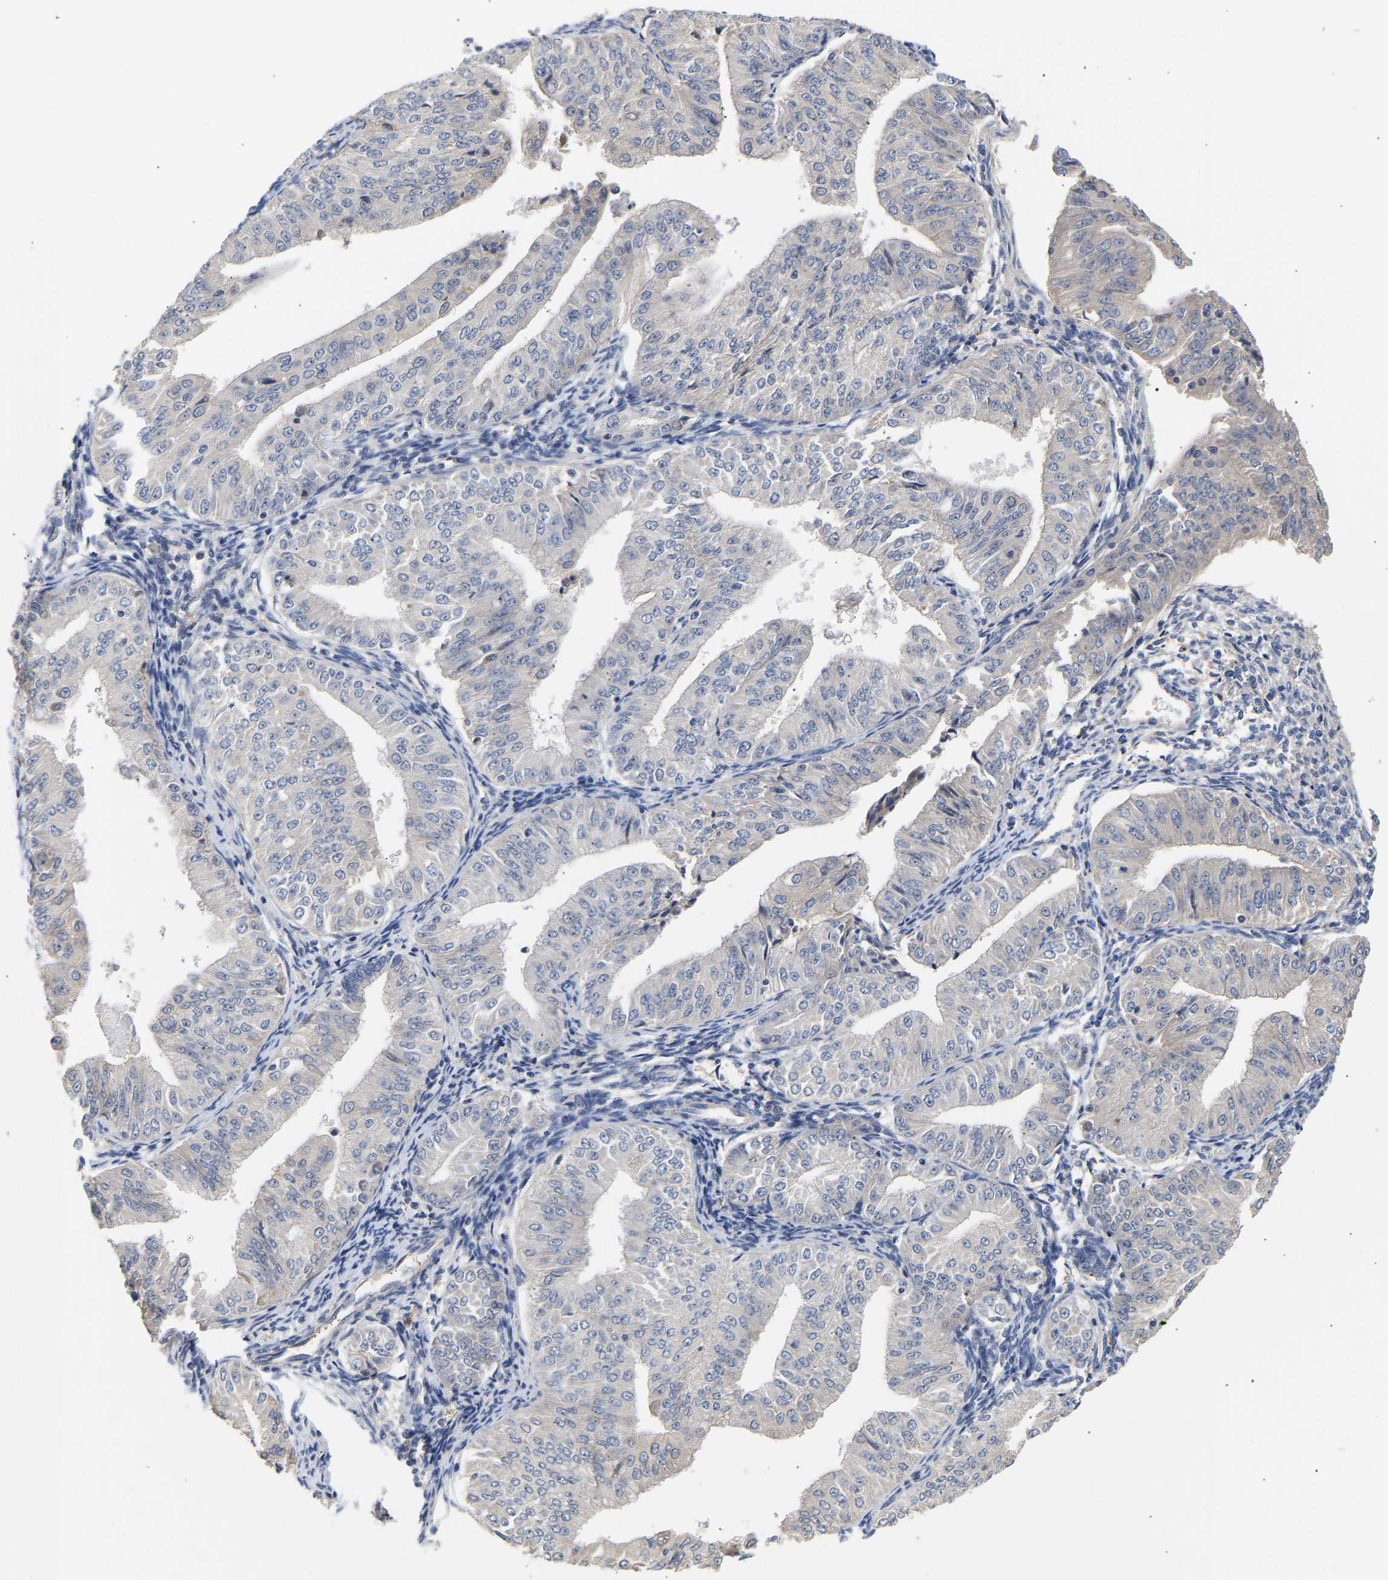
{"staining": {"intensity": "negative", "quantity": "none", "location": "none"}, "tissue": "endometrial cancer", "cell_type": "Tumor cells", "image_type": "cancer", "snomed": [{"axis": "morphology", "description": "Normal tissue, NOS"}, {"axis": "morphology", "description": "Adenocarcinoma, NOS"}, {"axis": "topography", "description": "Endometrium"}], "caption": "Photomicrograph shows no significant protein expression in tumor cells of endometrial cancer. (DAB (3,3'-diaminobenzidine) immunohistochemistry visualized using brightfield microscopy, high magnification).", "gene": "KASH5", "patient": {"sex": "female", "age": 53}}